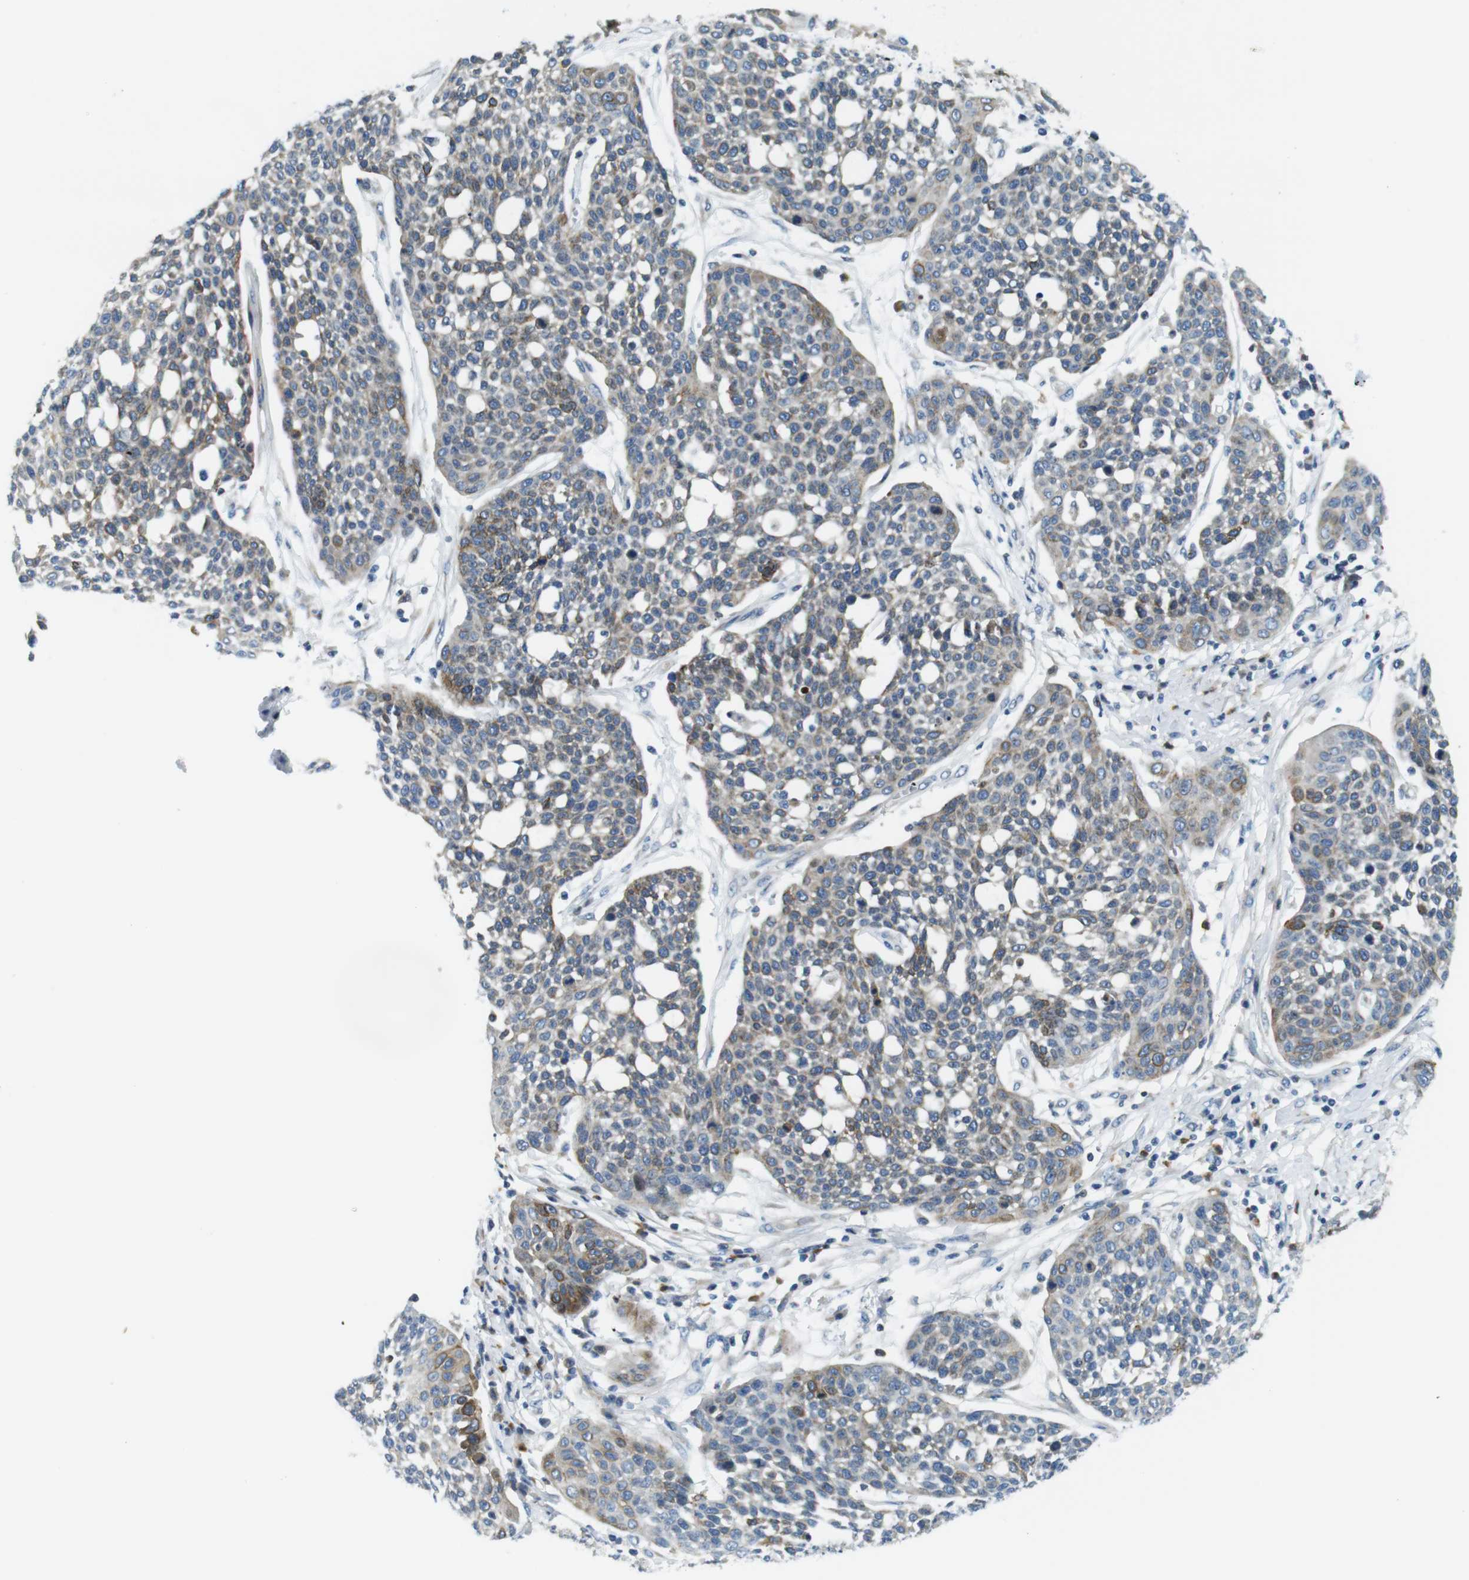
{"staining": {"intensity": "weak", "quantity": "25%-75%", "location": "cytoplasmic/membranous"}, "tissue": "cervical cancer", "cell_type": "Tumor cells", "image_type": "cancer", "snomed": [{"axis": "morphology", "description": "Squamous cell carcinoma, NOS"}, {"axis": "topography", "description": "Cervix"}], "caption": "Tumor cells show low levels of weak cytoplasmic/membranous staining in about 25%-75% of cells in human cervical cancer.", "gene": "ZDHHC3", "patient": {"sex": "female", "age": 34}}